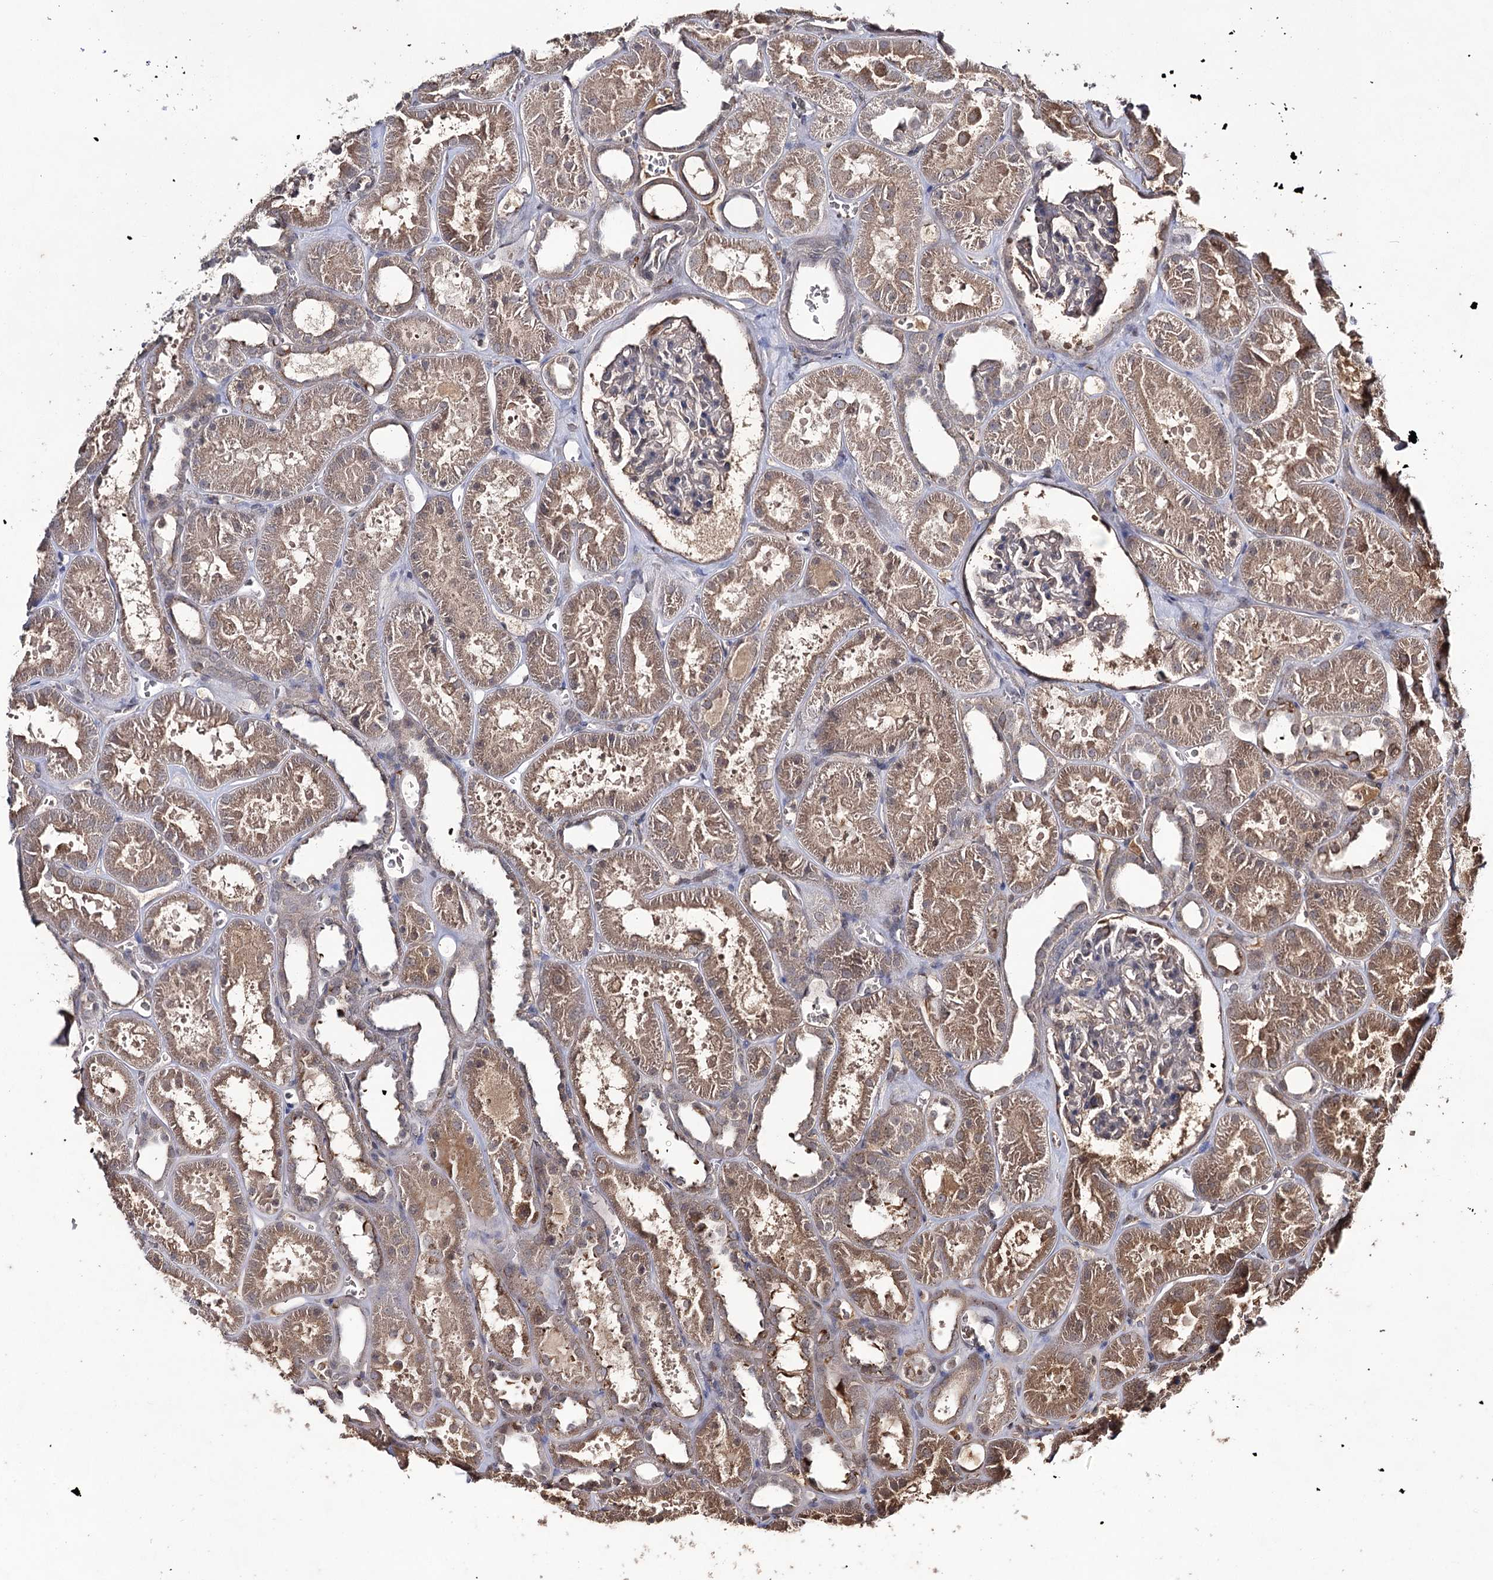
{"staining": {"intensity": "moderate", "quantity": "<25%", "location": "cytoplasmic/membranous"}, "tissue": "kidney", "cell_type": "Cells in glomeruli", "image_type": "normal", "snomed": [{"axis": "morphology", "description": "Normal tissue, NOS"}, {"axis": "topography", "description": "Kidney"}], "caption": "There is low levels of moderate cytoplasmic/membranous expression in cells in glomeruli of normal kidney, as demonstrated by immunohistochemical staining (brown color).", "gene": "SYNGR3", "patient": {"sex": "female", "age": 41}}